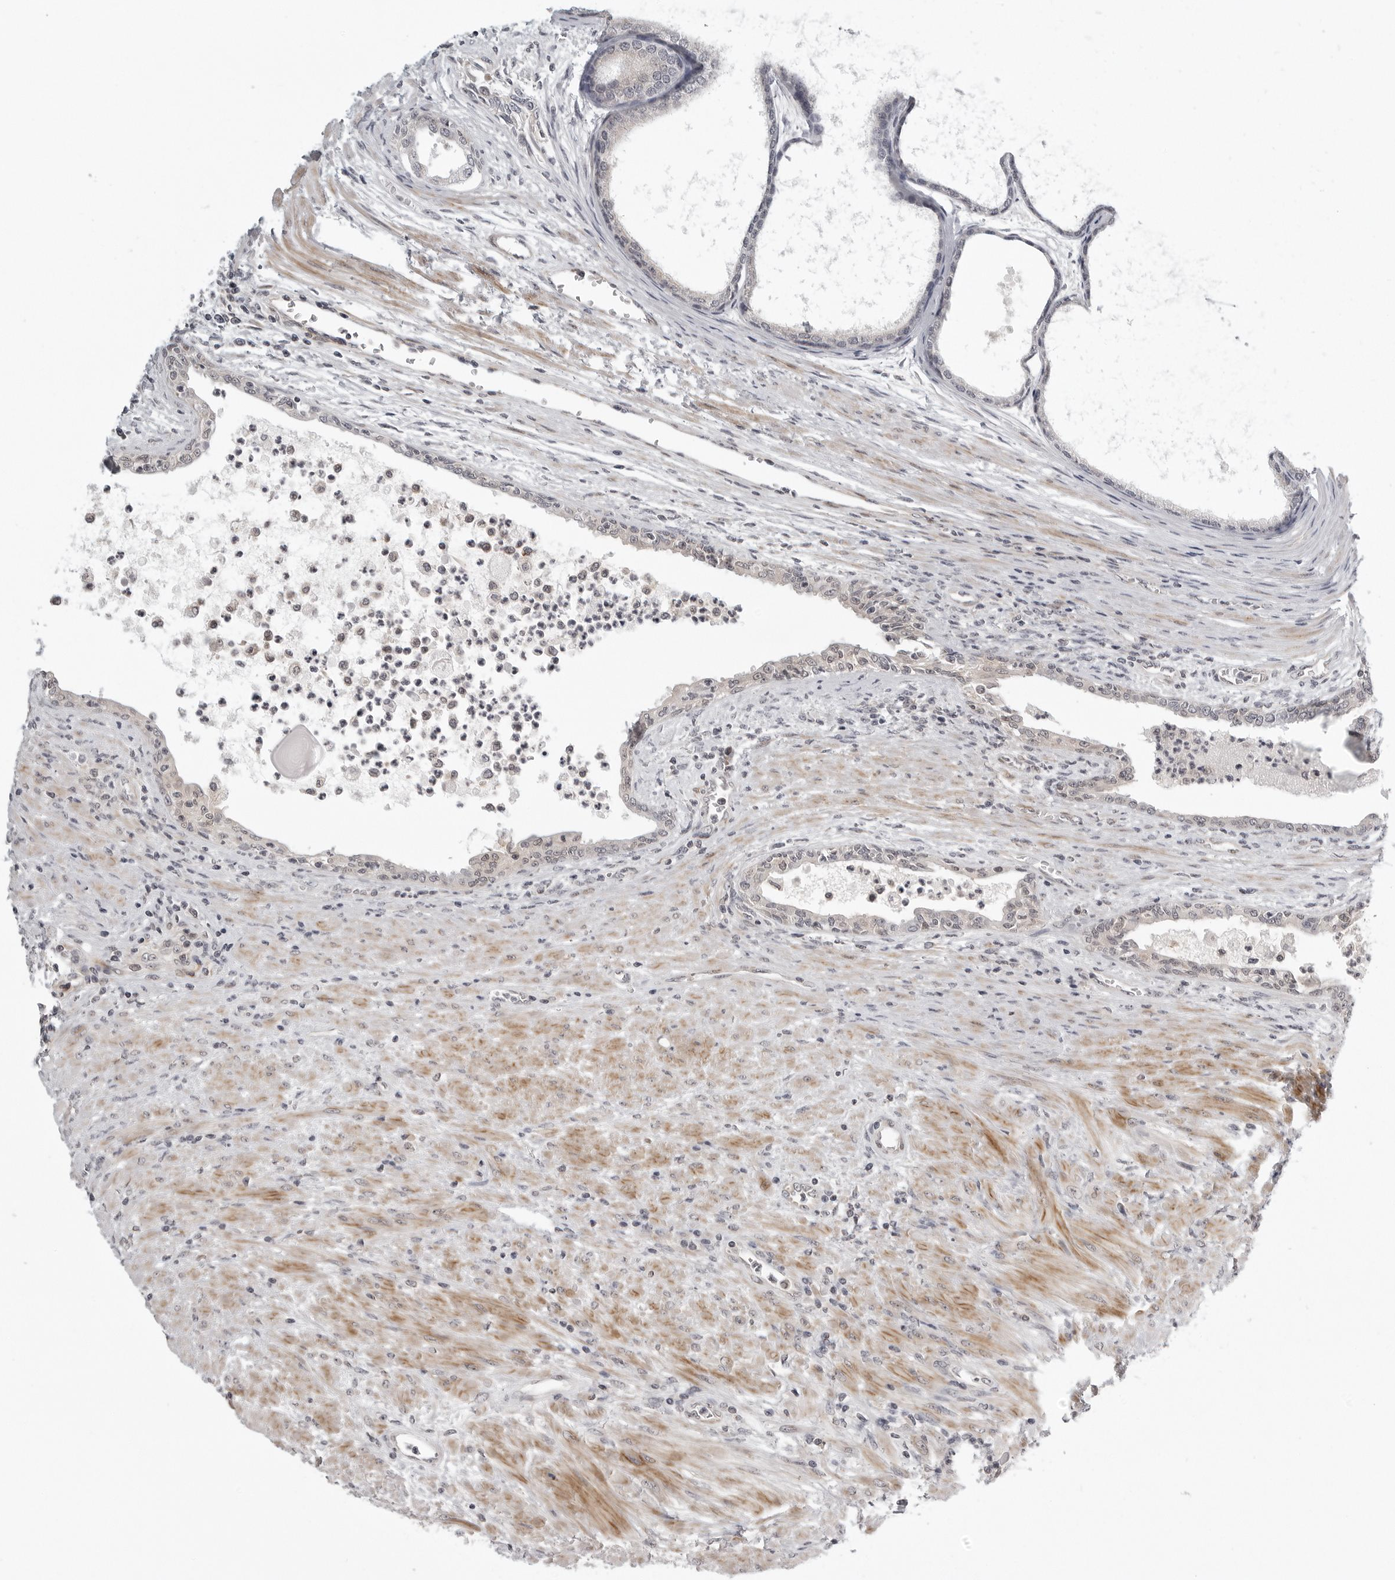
{"staining": {"intensity": "weak", "quantity": "<25%", "location": "nuclear"}, "tissue": "prostate cancer", "cell_type": "Tumor cells", "image_type": "cancer", "snomed": [{"axis": "morphology", "description": "Normal tissue, NOS"}, {"axis": "morphology", "description": "Adenocarcinoma, Low grade"}, {"axis": "topography", "description": "Prostate"}, {"axis": "topography", "description": "Peripheral nerve tissue"}], "caption": "DAB immunohistochemical staining of prostate cancer shows no significant expression in tumor cells. The staining was performed using DAB (3,3'-diaminobenzidine) to visualize the protein expression in brown, while the nuclei were stained in blue with hematoxylin (Magnification: 20x).", "gene": "TUT4", "patient": {"sex": "male", "age": 71}}